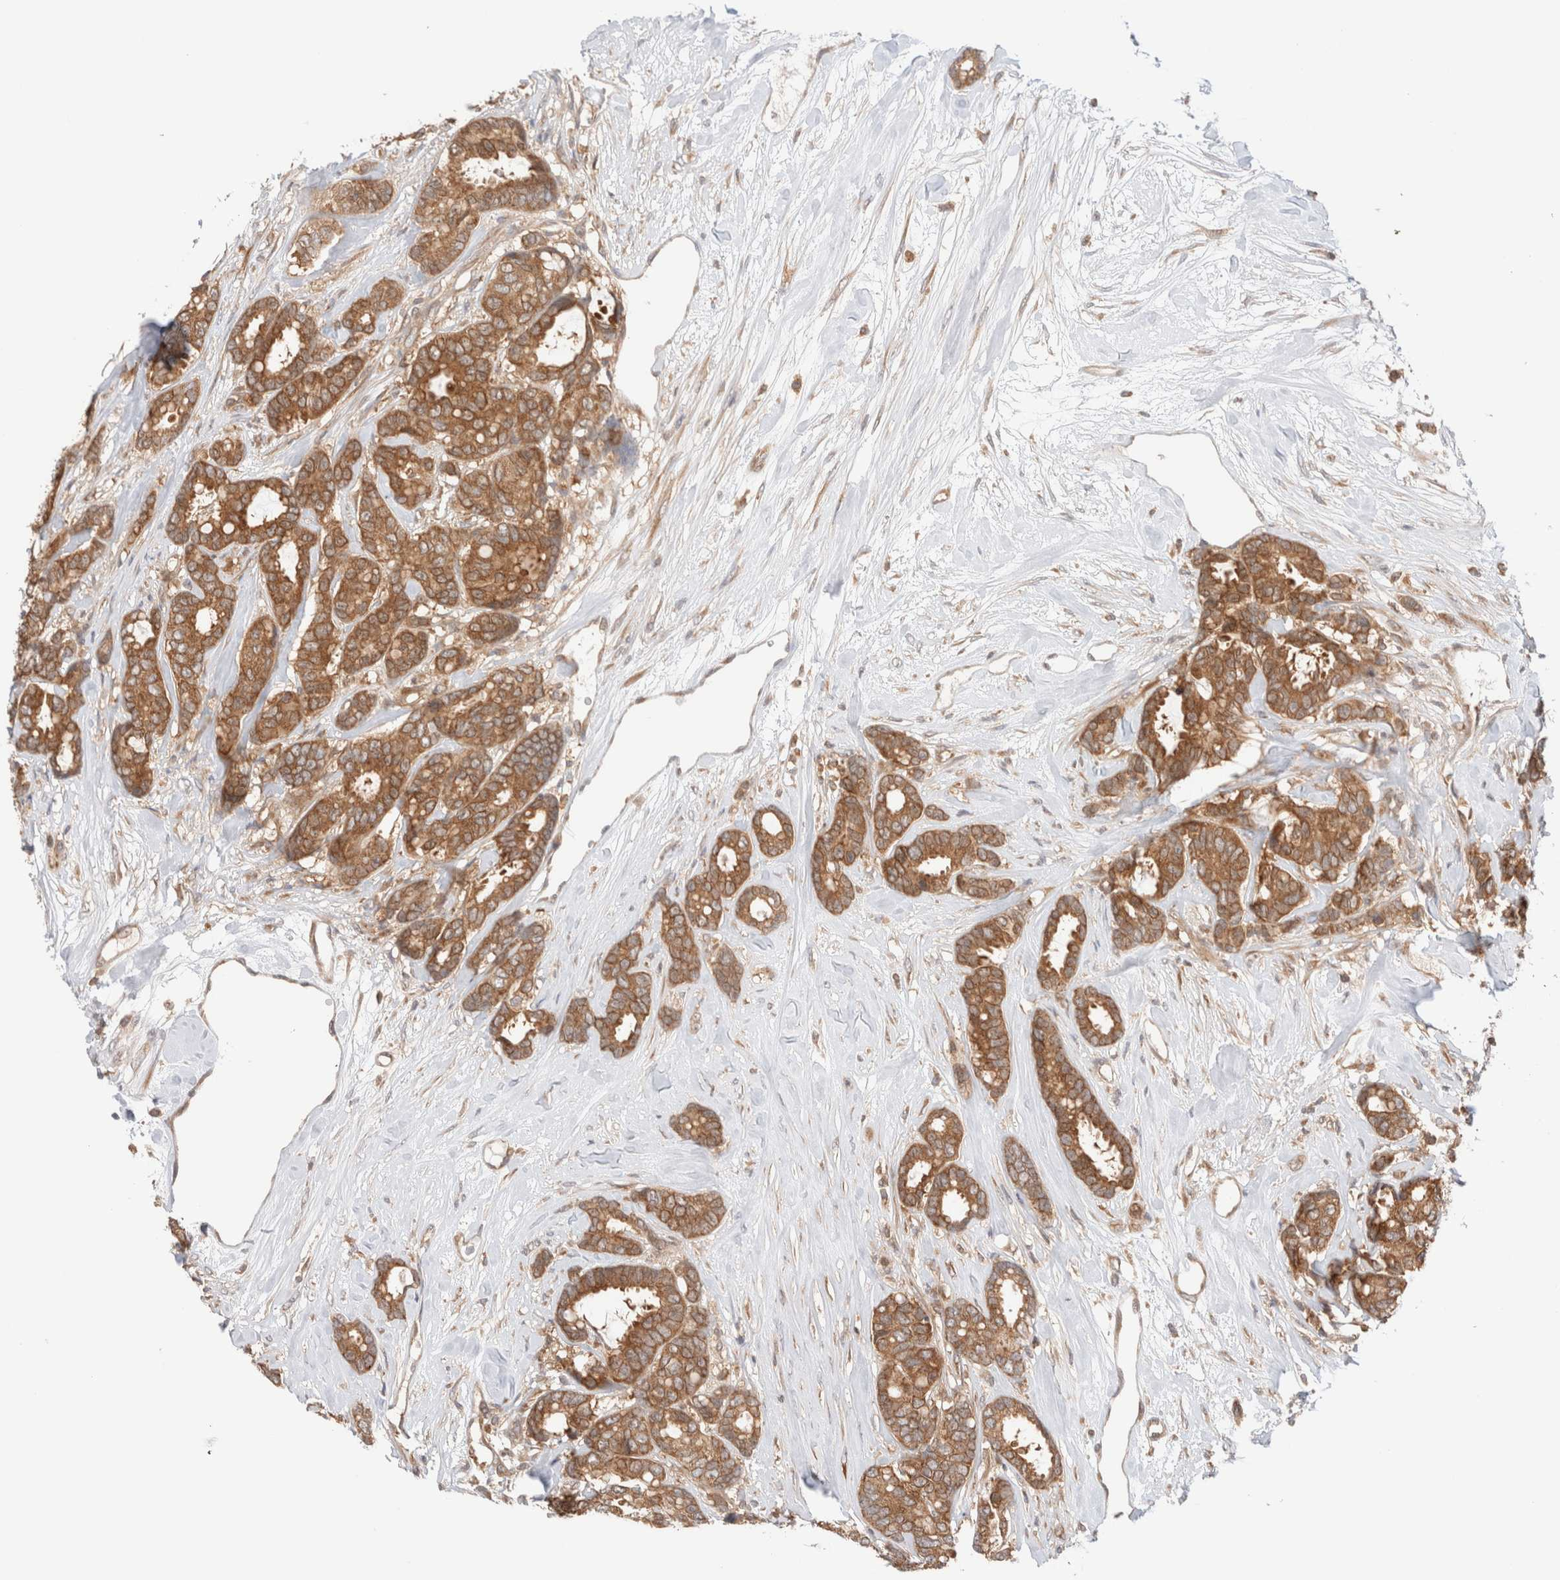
{"staining": {"intensity": "moderate", "quantity": ">75%", "location": "cytoplasmic/membranous"}, "tissue": "breast cancer", "cell_type": "Tumor cells", "image_type": "cancer", "snomed": [{"axis": "morphology", "description": "Duct carcinoma"}, {"axis": "topography", "description": "Breast"}], "caption": "This is an image of immunohistochemistry staining of breast cancer (intraductal carcinoma), which shows moderate staining in the cytoplasmic/membranous of tumor cells.", "gene": "XKR4", "patient": {"sex": "female", "age": 87}}